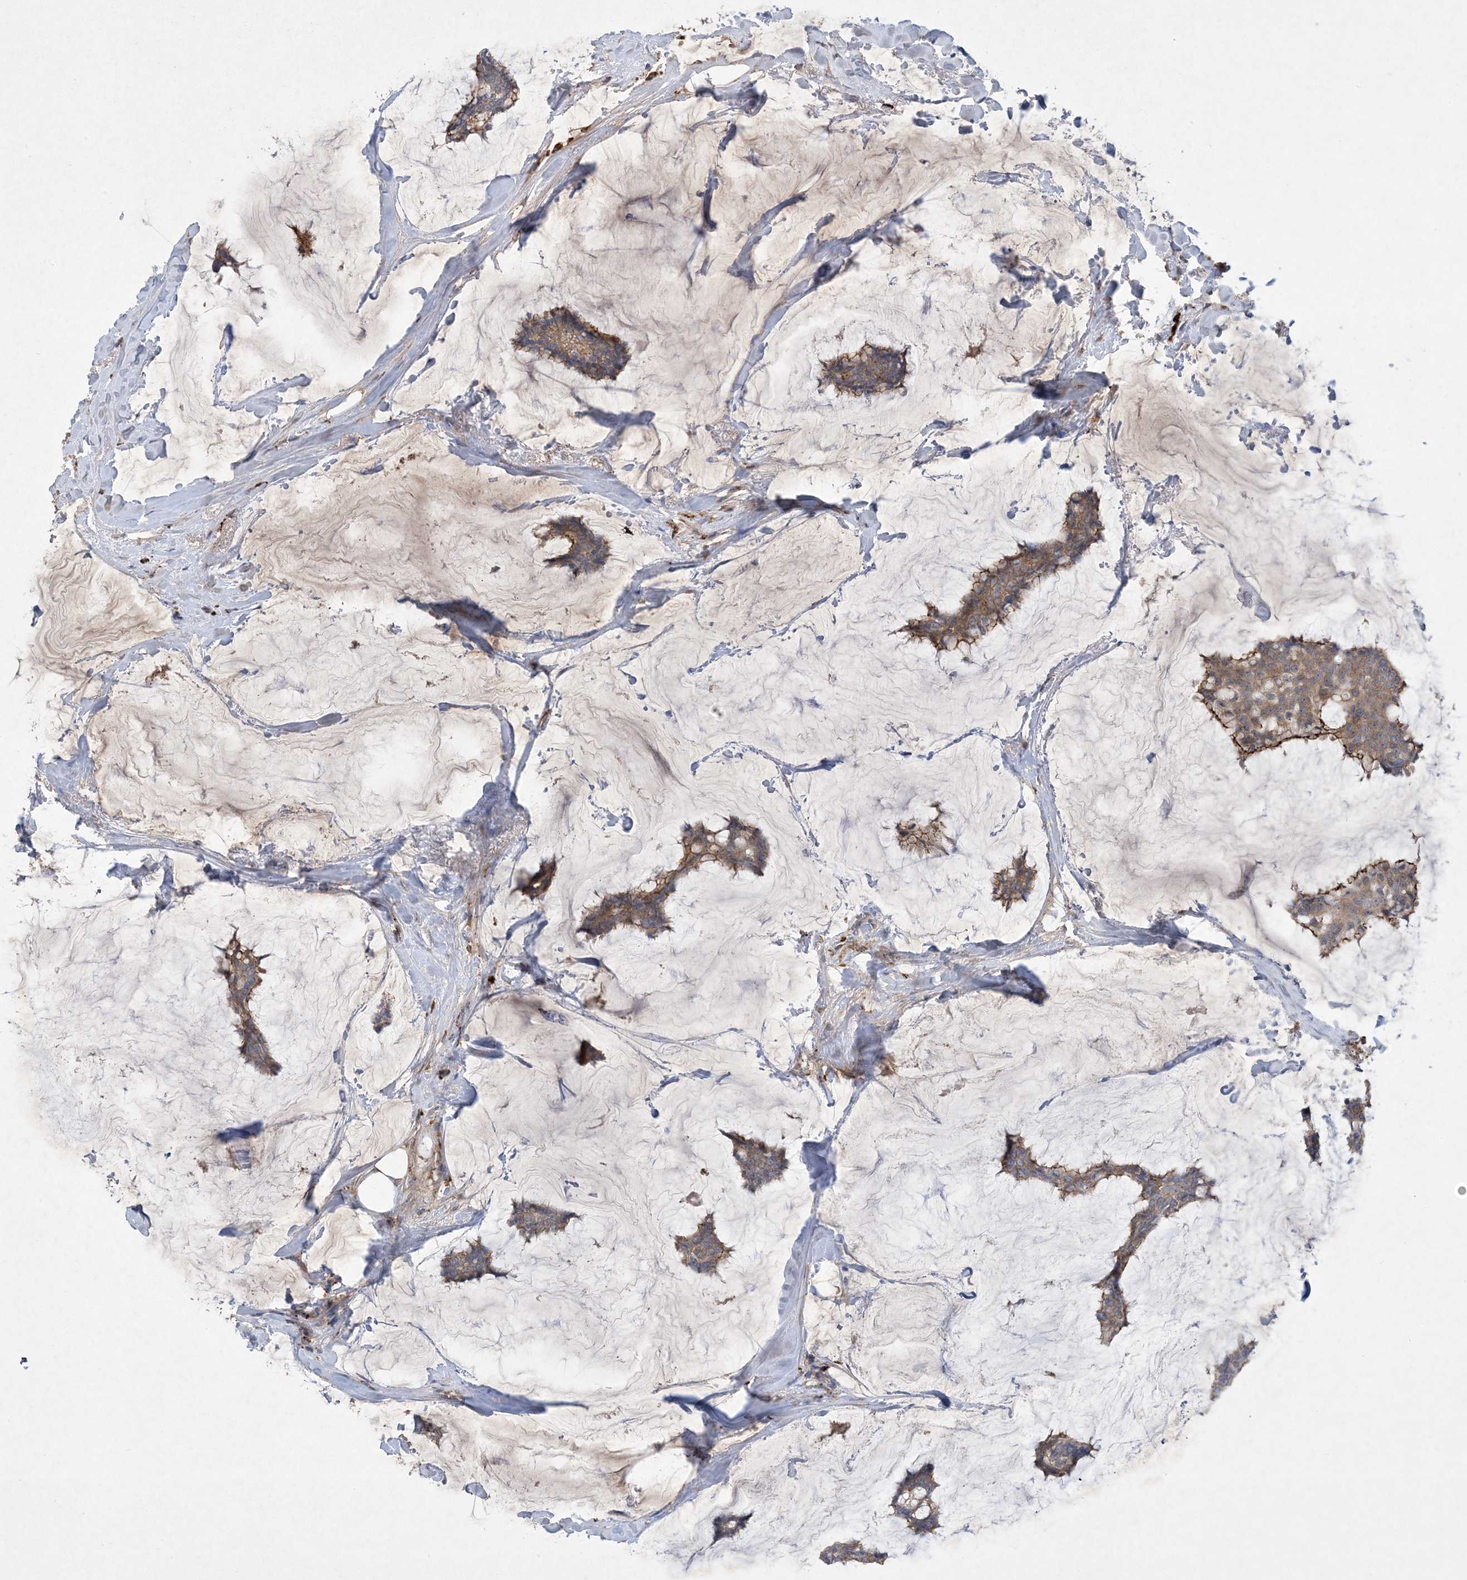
{"staining": {"intensity": "moderate", "quantity": ">75%", "location": "cytoplasmic/membranous"}, "tissue": "breast cancer", "cell_type": "Tumor cells", "image_type": "cancer", "snomed": [{"axis": "morphology", "description": "Duct carcinoma"}, {"axis": "topography", "description": "Breast"}], "caption": "High-magnification brightfield microscopy of infiltrating ductal carcinoma (breast) stained with DAB (brown) and counterstained with hematoxylin (blue). tumor cells exhibit moderate cytoplasmic/membranous positivity is present in about>75% of cells.", "gene": "MASP2", "patient": {"sex": "female", "age": 93}}